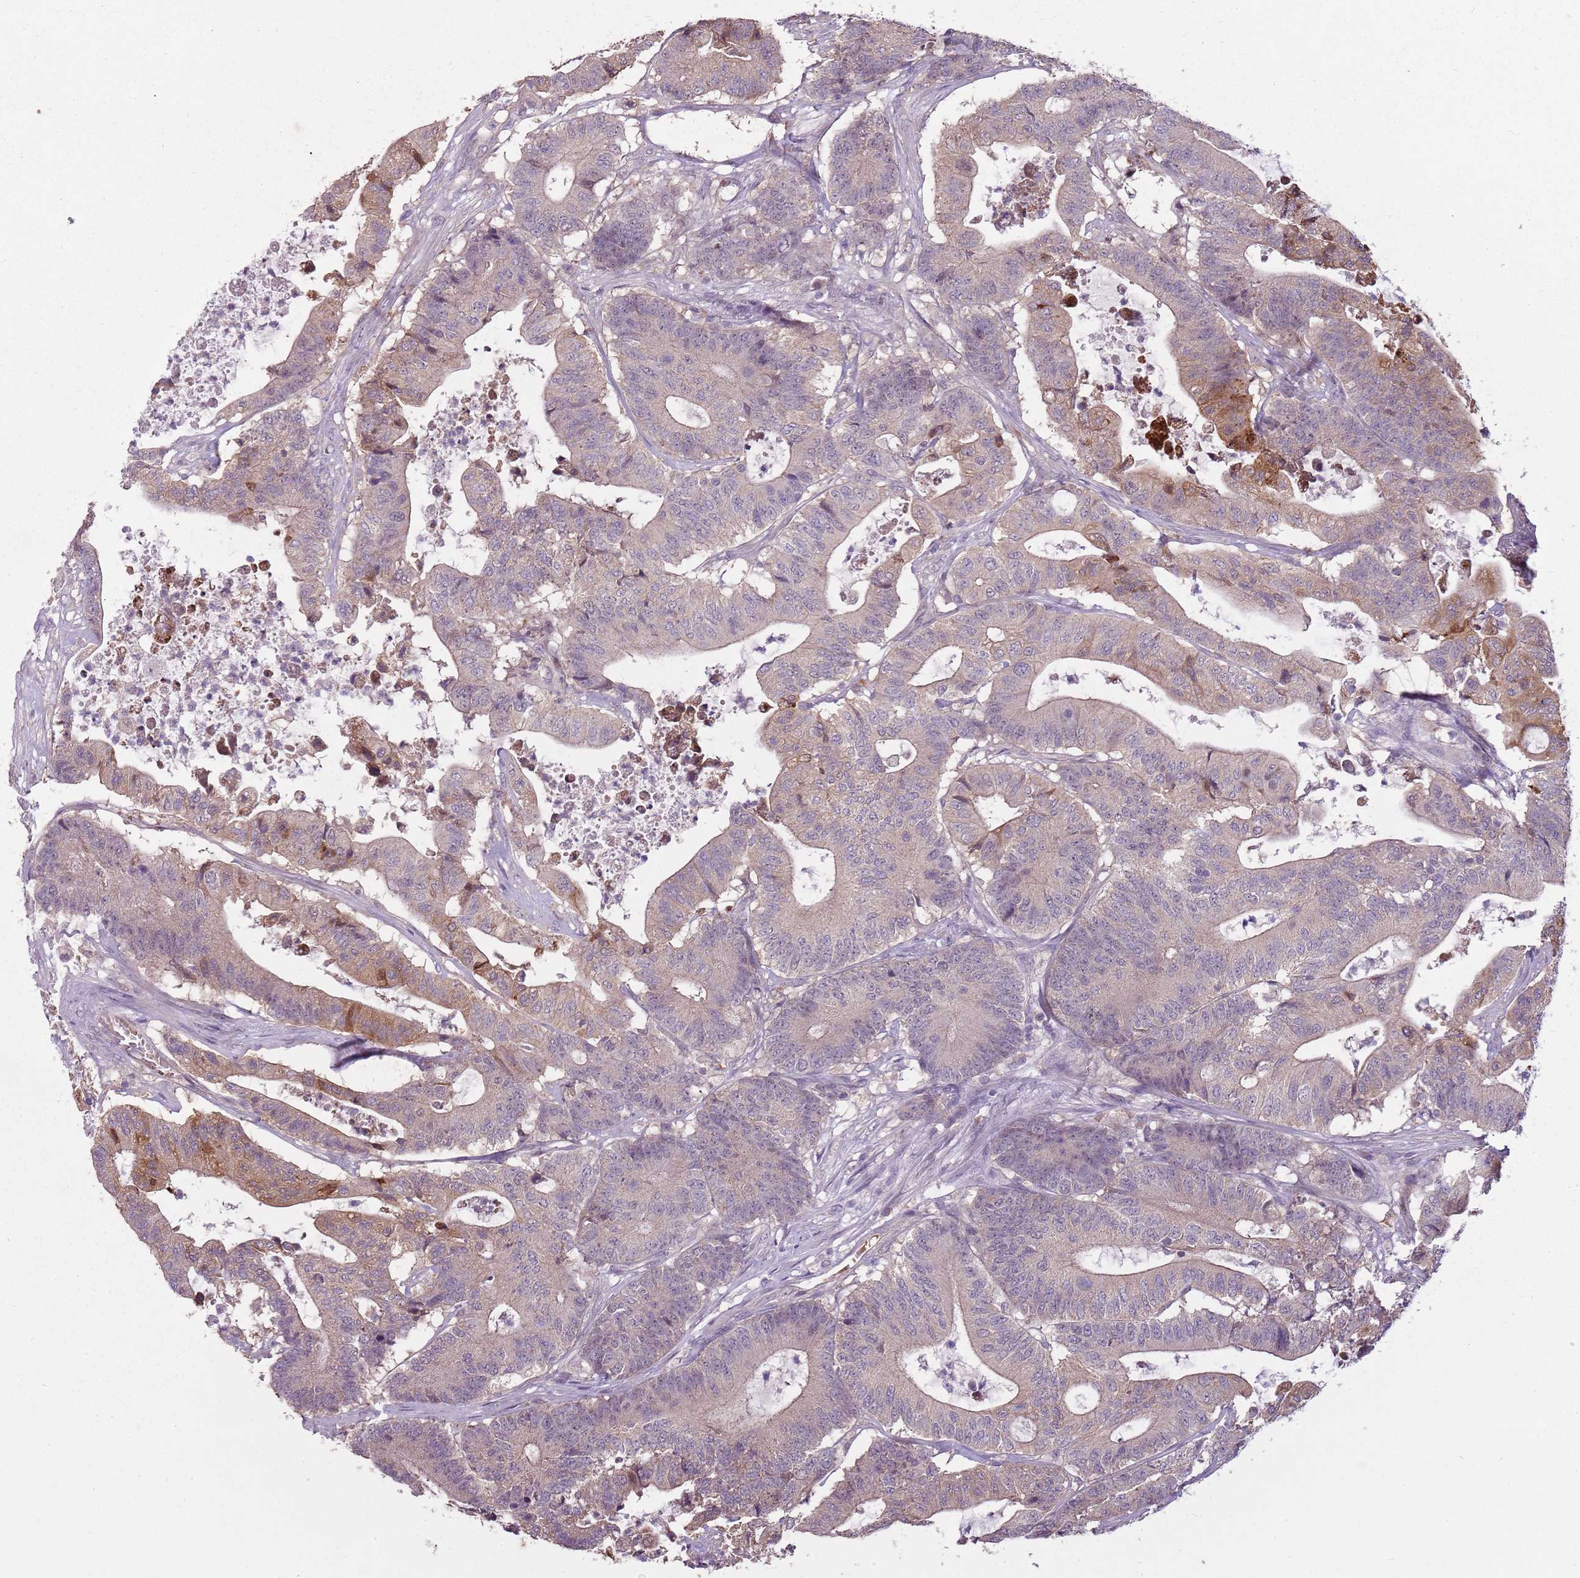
{"staining": {"intensity": "moderate", "quantity": "<25%", "location": "cytoplasmic/membranous"}, "tissue": "colorectal cancer", "cell_type": "Tumor cells", "image_type": "cancer", "snomed": [{"axis": "morphology", "description": "Adenocarcinoma, NOS"}, {"axis": "topography", "description": "Colon"}], "caption": "The histopathology image reveals staining of colorectal cancer (adenocarcinoma), revealing moderate cytoplasmic/membranous protein positivity (brown color) within tumor cells.", "gene": "TEKT4", "patient": {"sex": "female", "age": 84}}